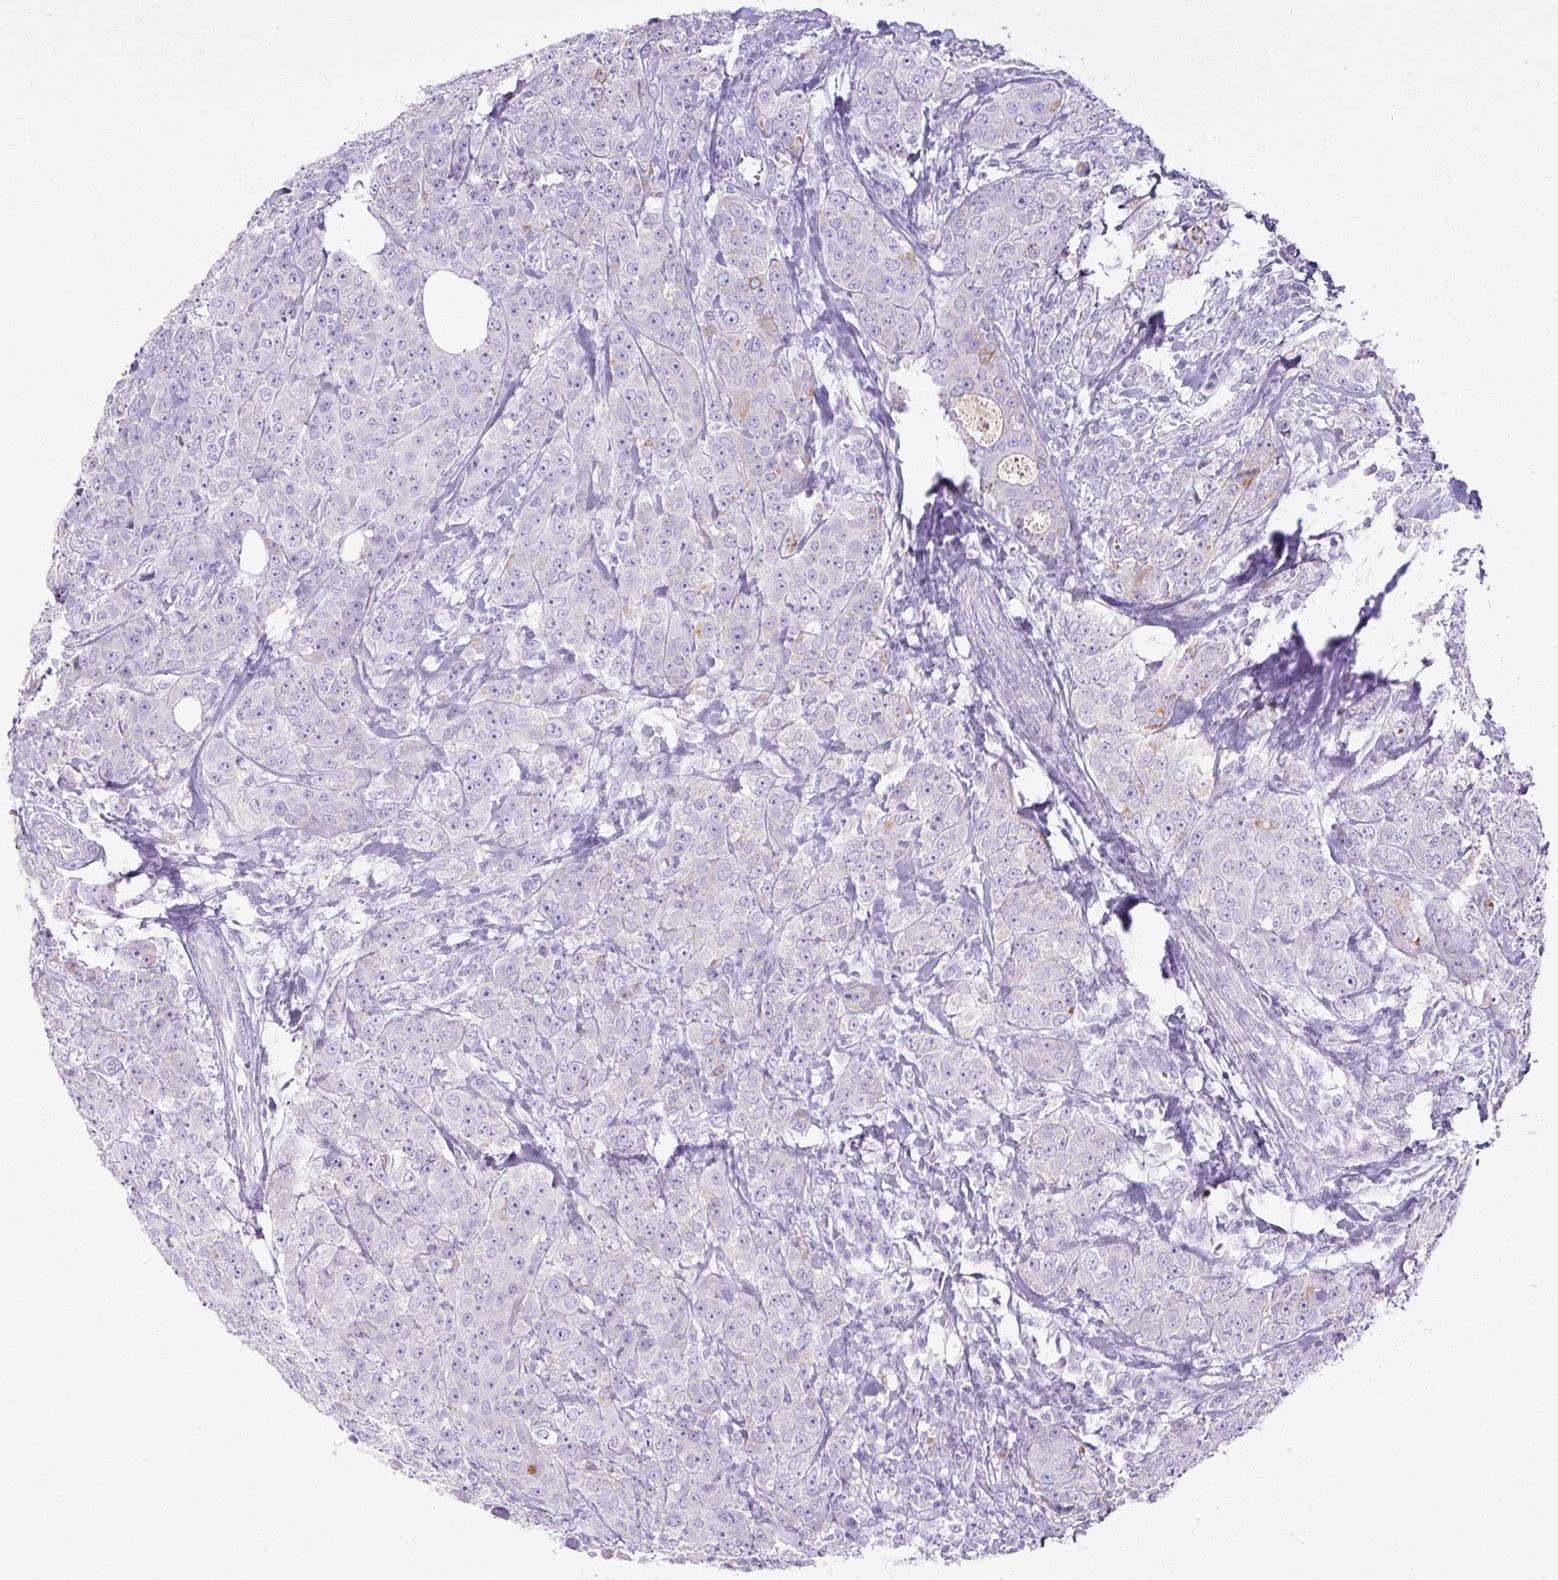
{"staining": {"intensity": "negative", "quantity": "none", "location": "none"}, "tissue": "breast cancer", "cell_type": "Tumor cells", "image_type": "cancer", "snomed": [{"axis": "morphology", "description": "Duct carcinoma"}, {"axis": "topography", "description": "Breast"}], "caption": "DAB immunohistochemical staining of human breast cancer displays no significant positivity in tumor cells. (DAB immunohistochemistry (IHC) visualized using brightfield microscopy, high magnification).", "gene": "HSD11B1", "patient": {"sex": "female", "age": 43}}